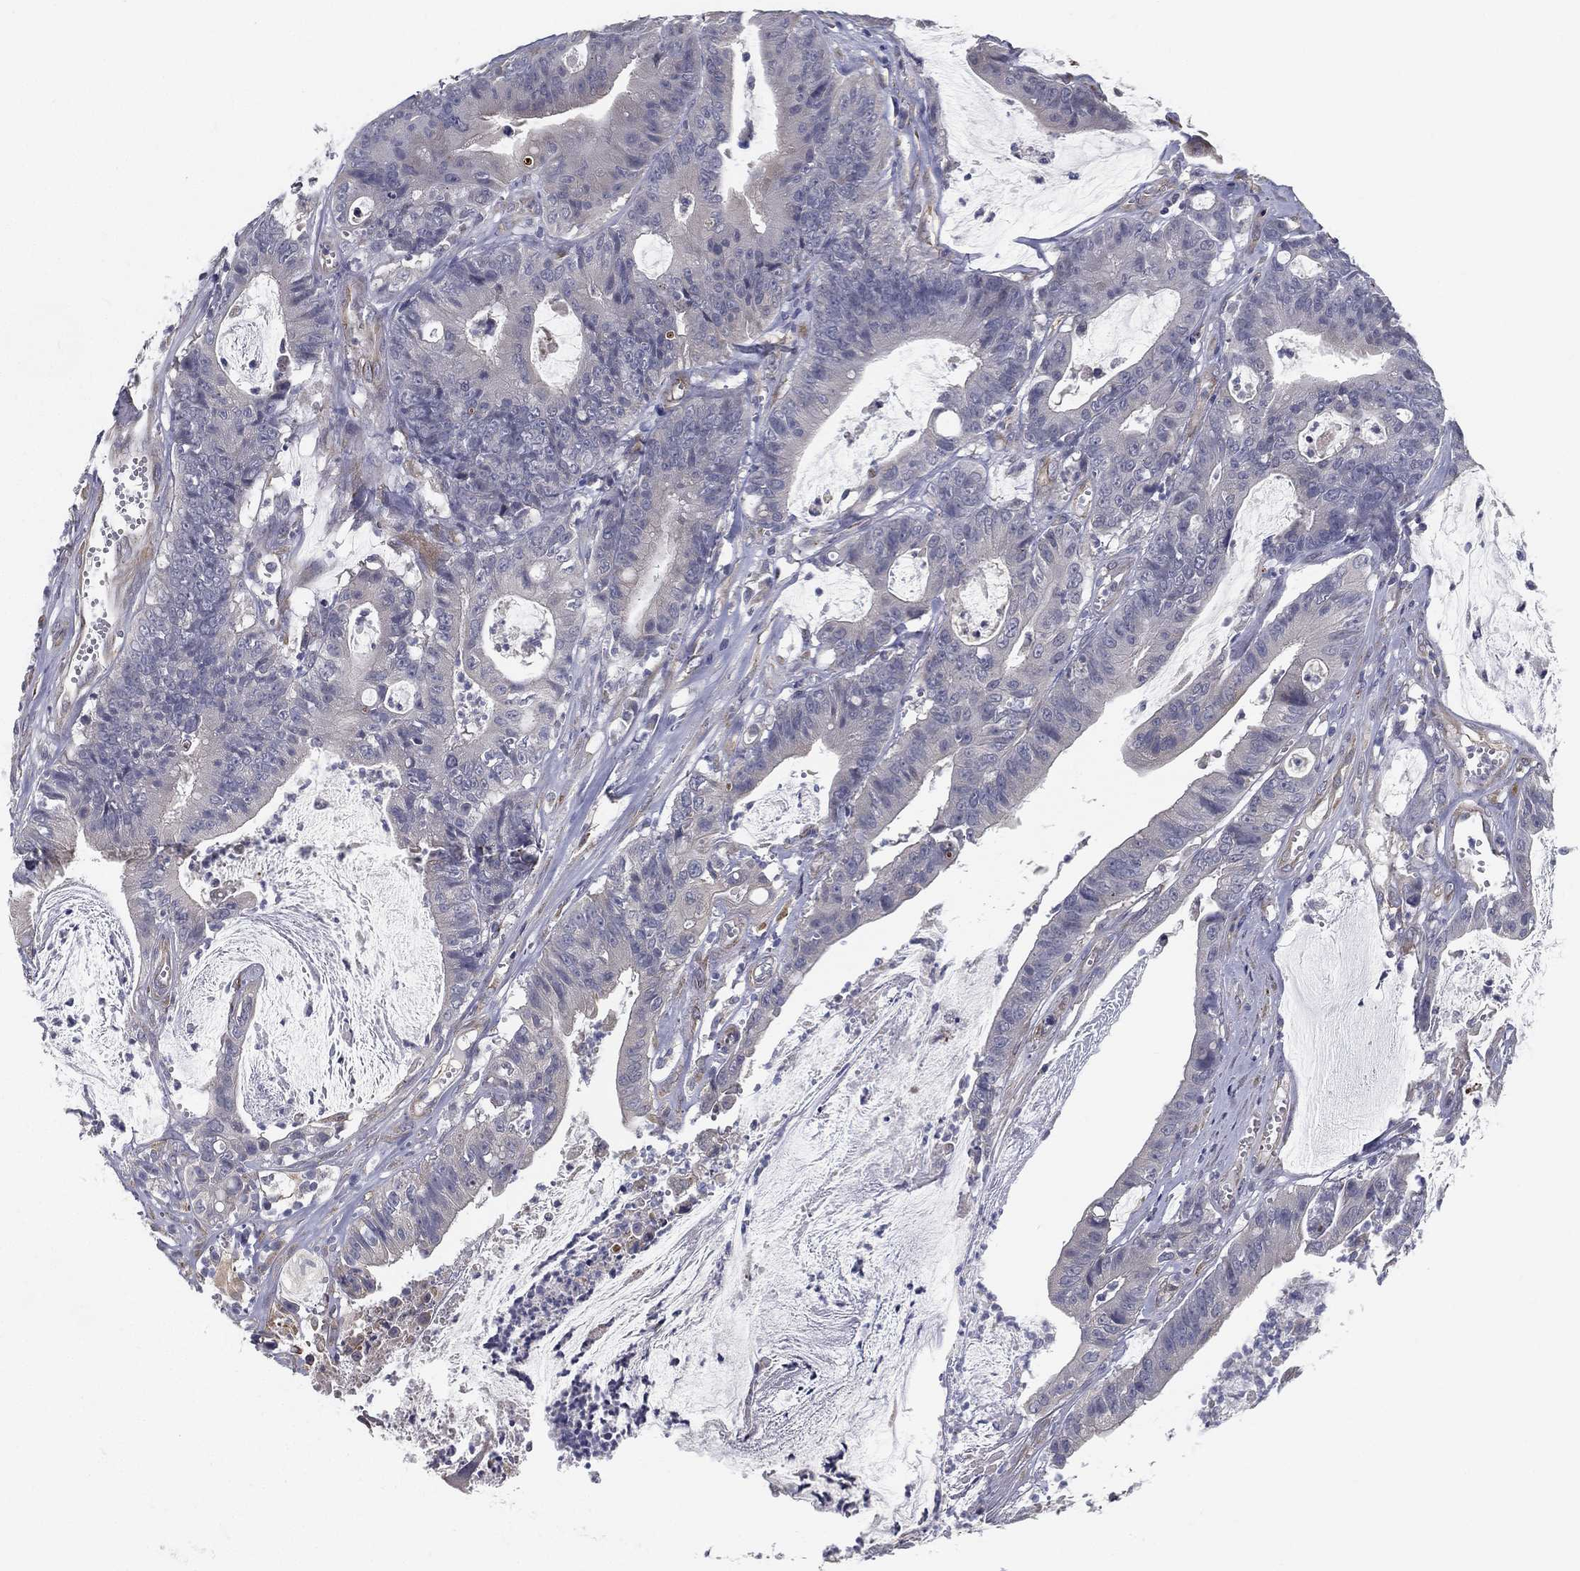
{"staining": {"intensity": "negative", "quantity": "none", "location": "none"}, "tissue": "colorectal cancer", "cell_type": "Tumor cells", "image_type": "cancer", "snomed": [{"axis": "morphology", "description": "Adenocarcinoma, NOS"}, {"axis": "topography", "description": "Colon"}], "caption": "Photomicrograph shows no significant protein positivity in tumor cells of colorectal cancer.", "gene": "LRRC56", "patient": {"sex": "female", "age": 69}}